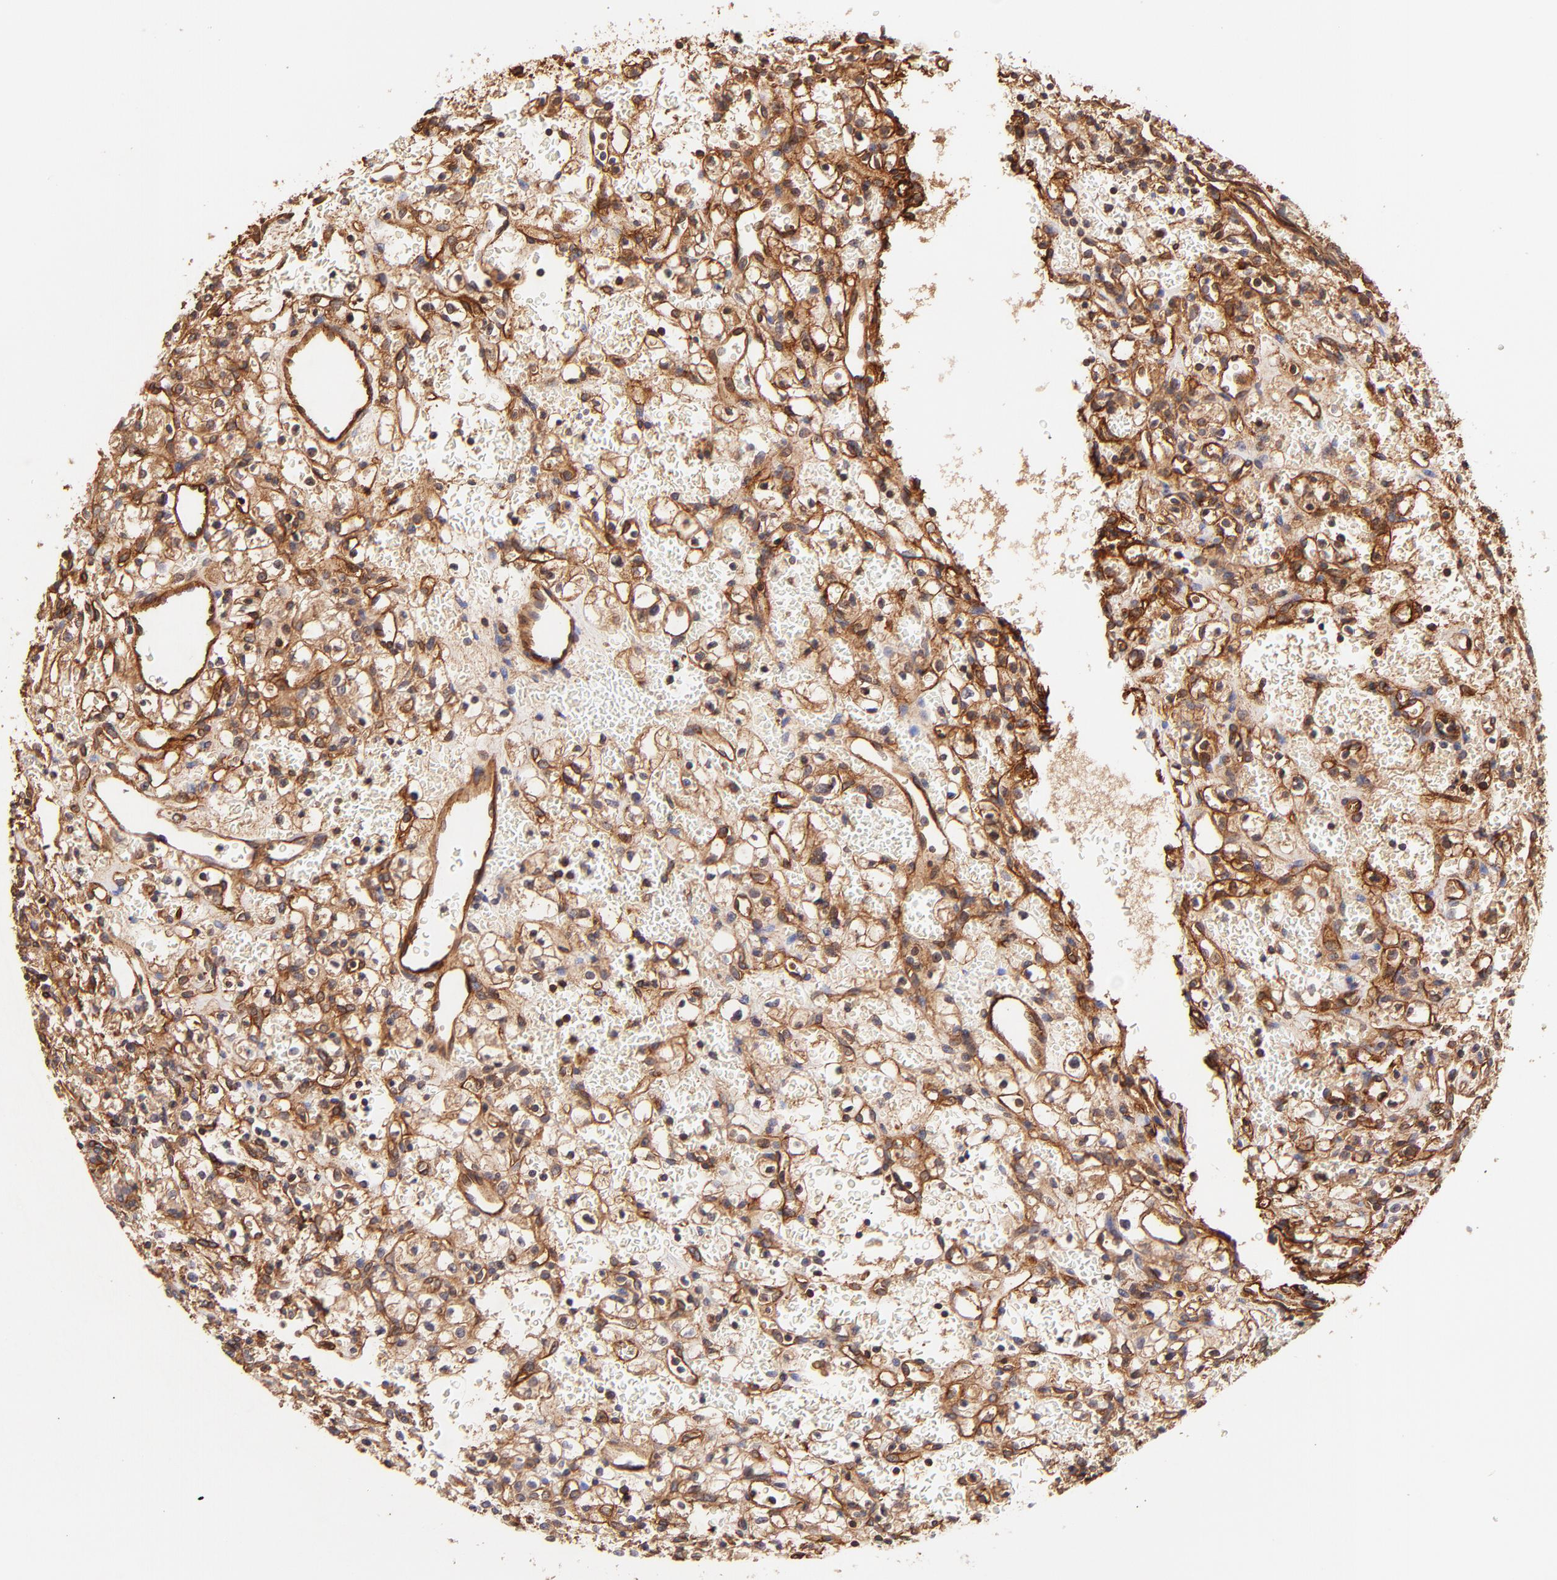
{"staining": {"intensity": "strong", "quantity": ">75%", "location": "cytoplasmic/membranous"}, "tissue": "renal cancer", "cell_type": "Tumor cells", "image_type": "cancer", "snomed": [{"axis": "morphology", "description": "Adenocarcinoma, NOS"}, {"axis": "topography", "description": "Kidney"}], "caption": "Immunohistochemical staining of human renal adenocarcinoma exhibits high levels of strong cytoplasmic/membranous expression in about >75% of tumor cells.", "gene": "ITGB1", "patient": {"sex": "female", "age": 62}}